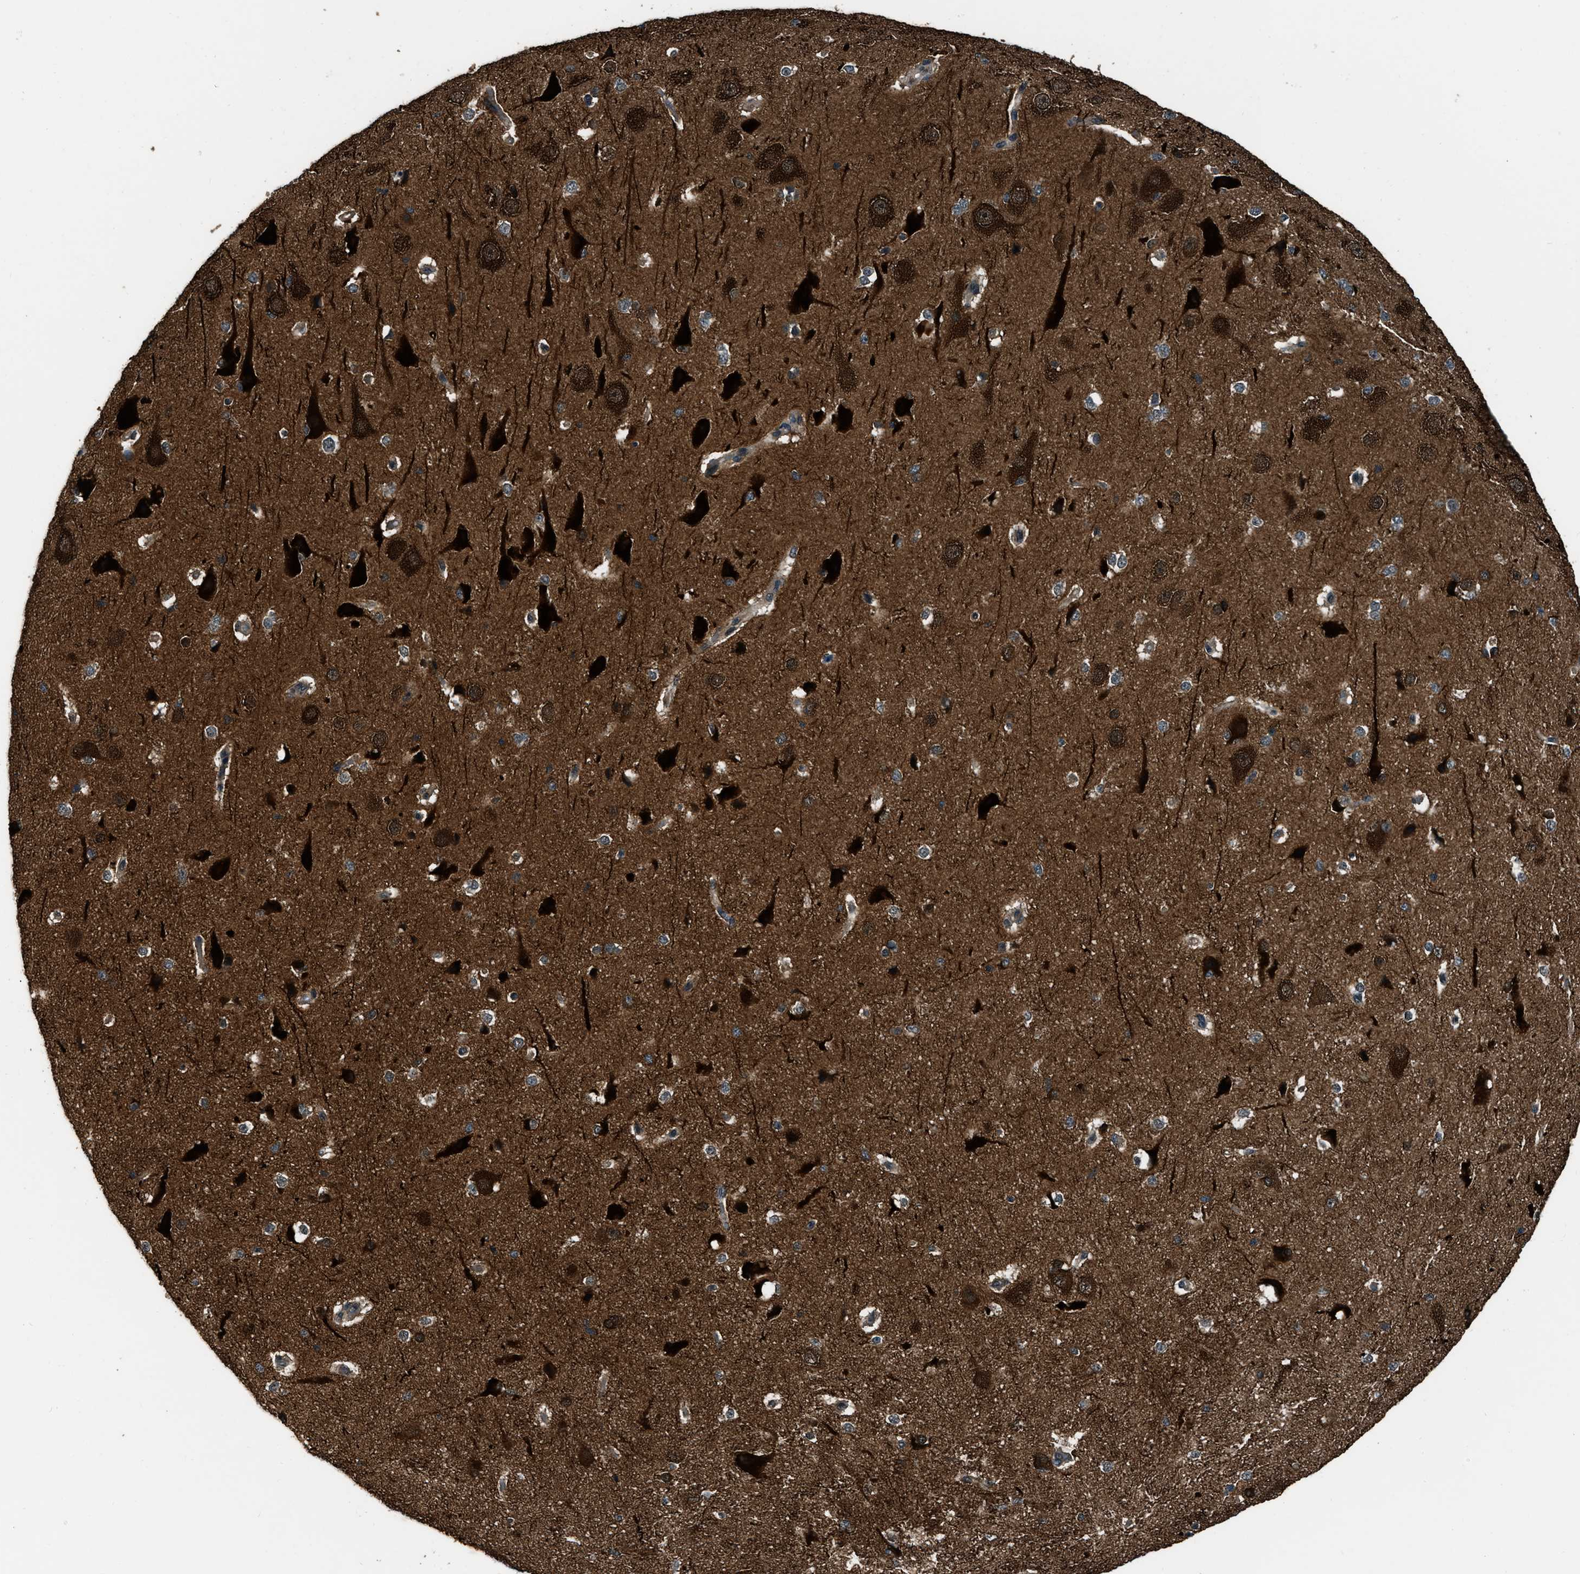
{"staining": {"intensity": "weak", "quantity": ">75%", "location": "cytoplasmic/membranous"}, "tissue": "cerebral cortex", "cell_type": "Endothelial cells", "image_type": "normal", "snomed": [{"axis": "morphology", "description": "Normal tissue, NOS"}, {"axis": "morphology", "description": "Developmental malformation"}, {"axis": "topography", "description": "Cerebral cortex"}], "caption": "IHC of normal human cerebral cortex exhibits low levels of weak cytoplasmic/membranous positivity in about >75% of endothelial cells. (DAB (3,3'-diaminobenzidine) = brown stain, brightfield microscopy at high magnification).", "gene": "NUDCD3", "patient": {"sex": "female", "age": 30}}